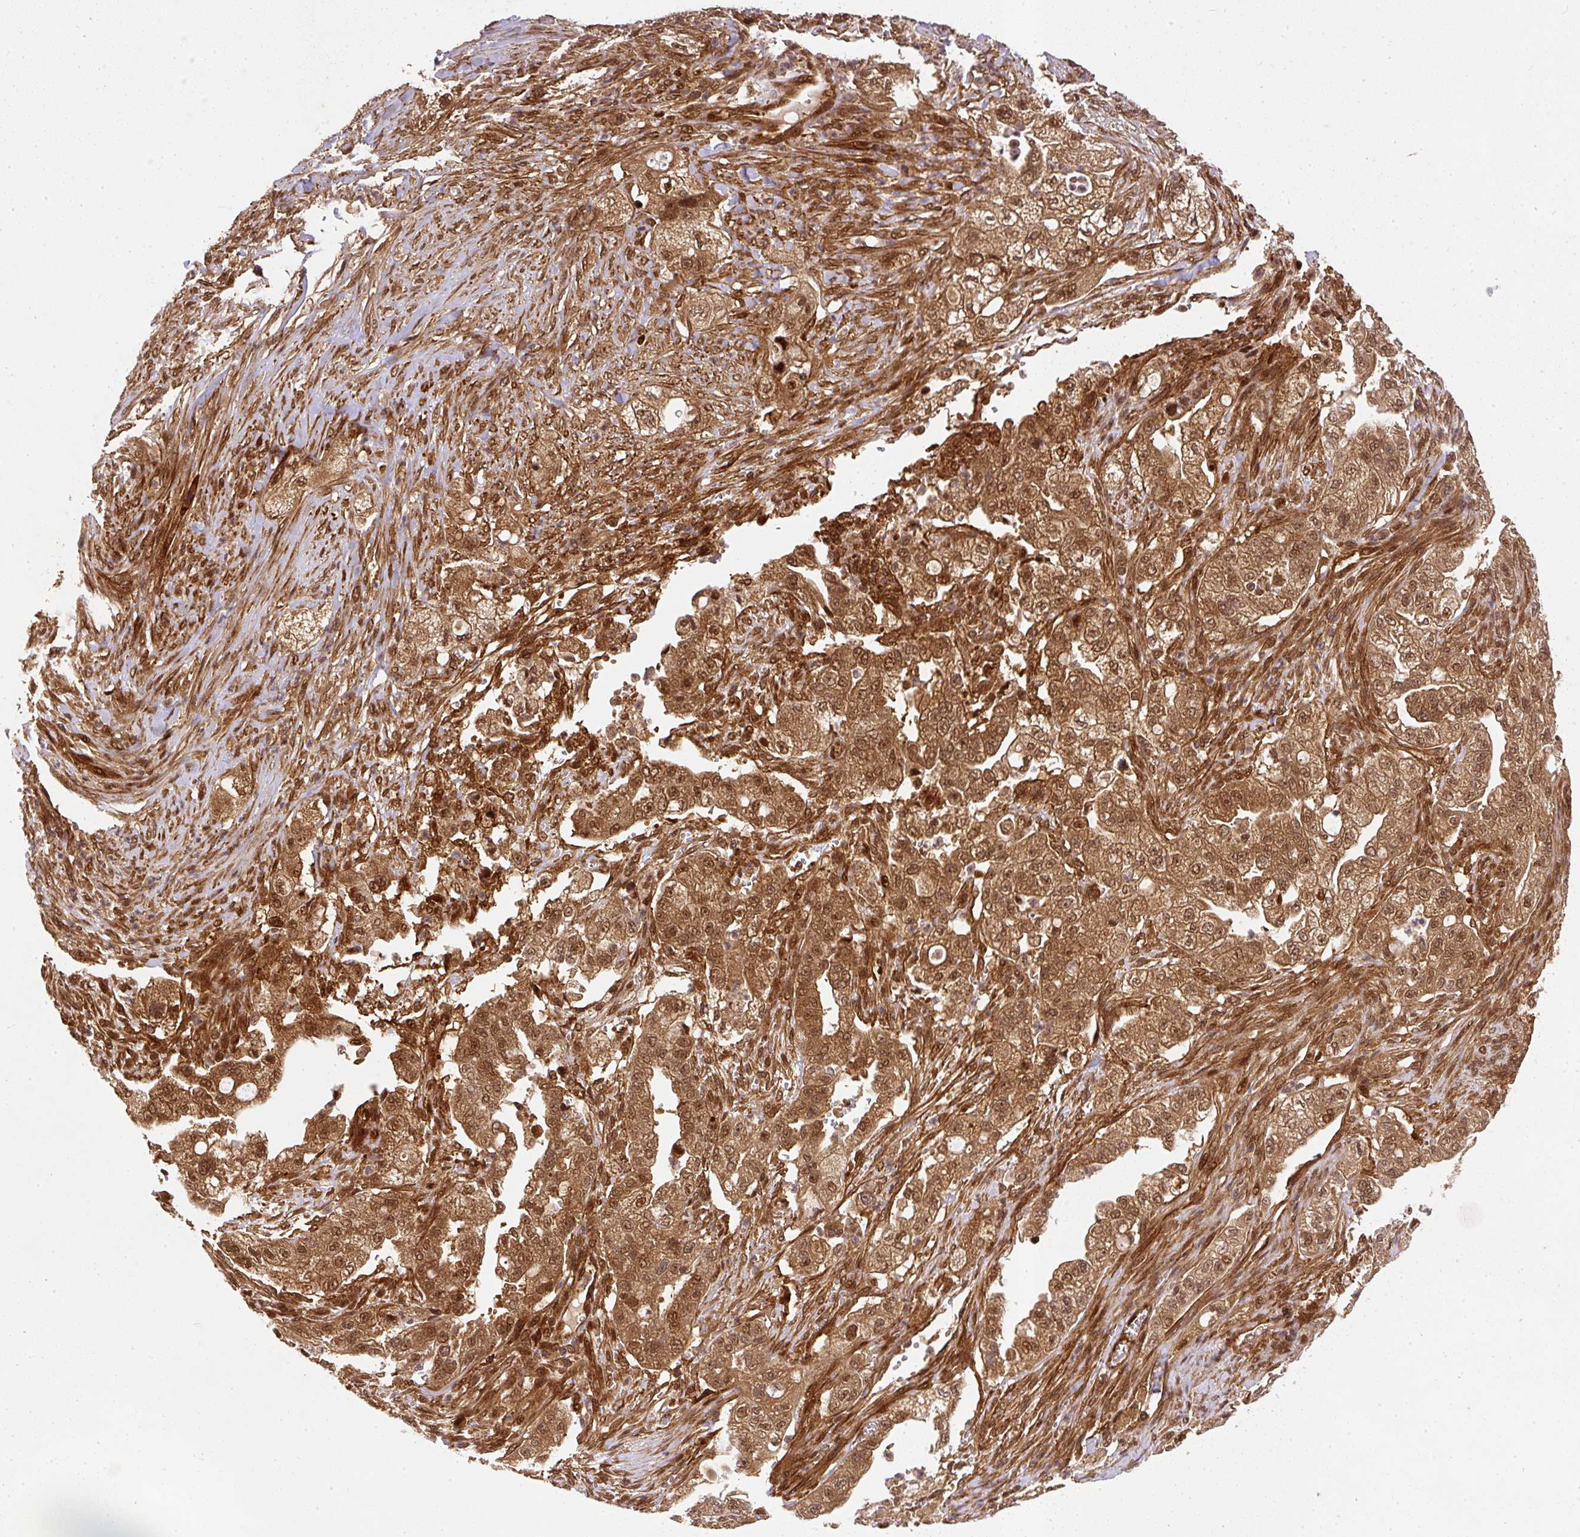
{"staining": {"intensity": "moderate", "quantity": ">75%", "location": "cytoplasmic/membranous,nuclear"}, "tissue": "pancreatic cancer", "cell_type": "Tumor cells", "image_type": "cancer", "snomed": [{"axis": "morphology", "description": "Adenocarcinoma, NOS"}, {"axis": "topography", "description": "Pancreas"}], "caption": "Immunohistochemical staining of human adenocarcinoma (pancreatic) displays medium levels of moderate cytoplasmic/membranous and nuclear protein staining in approximately >75% of tumor cells.", "gene": "PSMD1", "patient": {"sex": "female", "age": 78}}